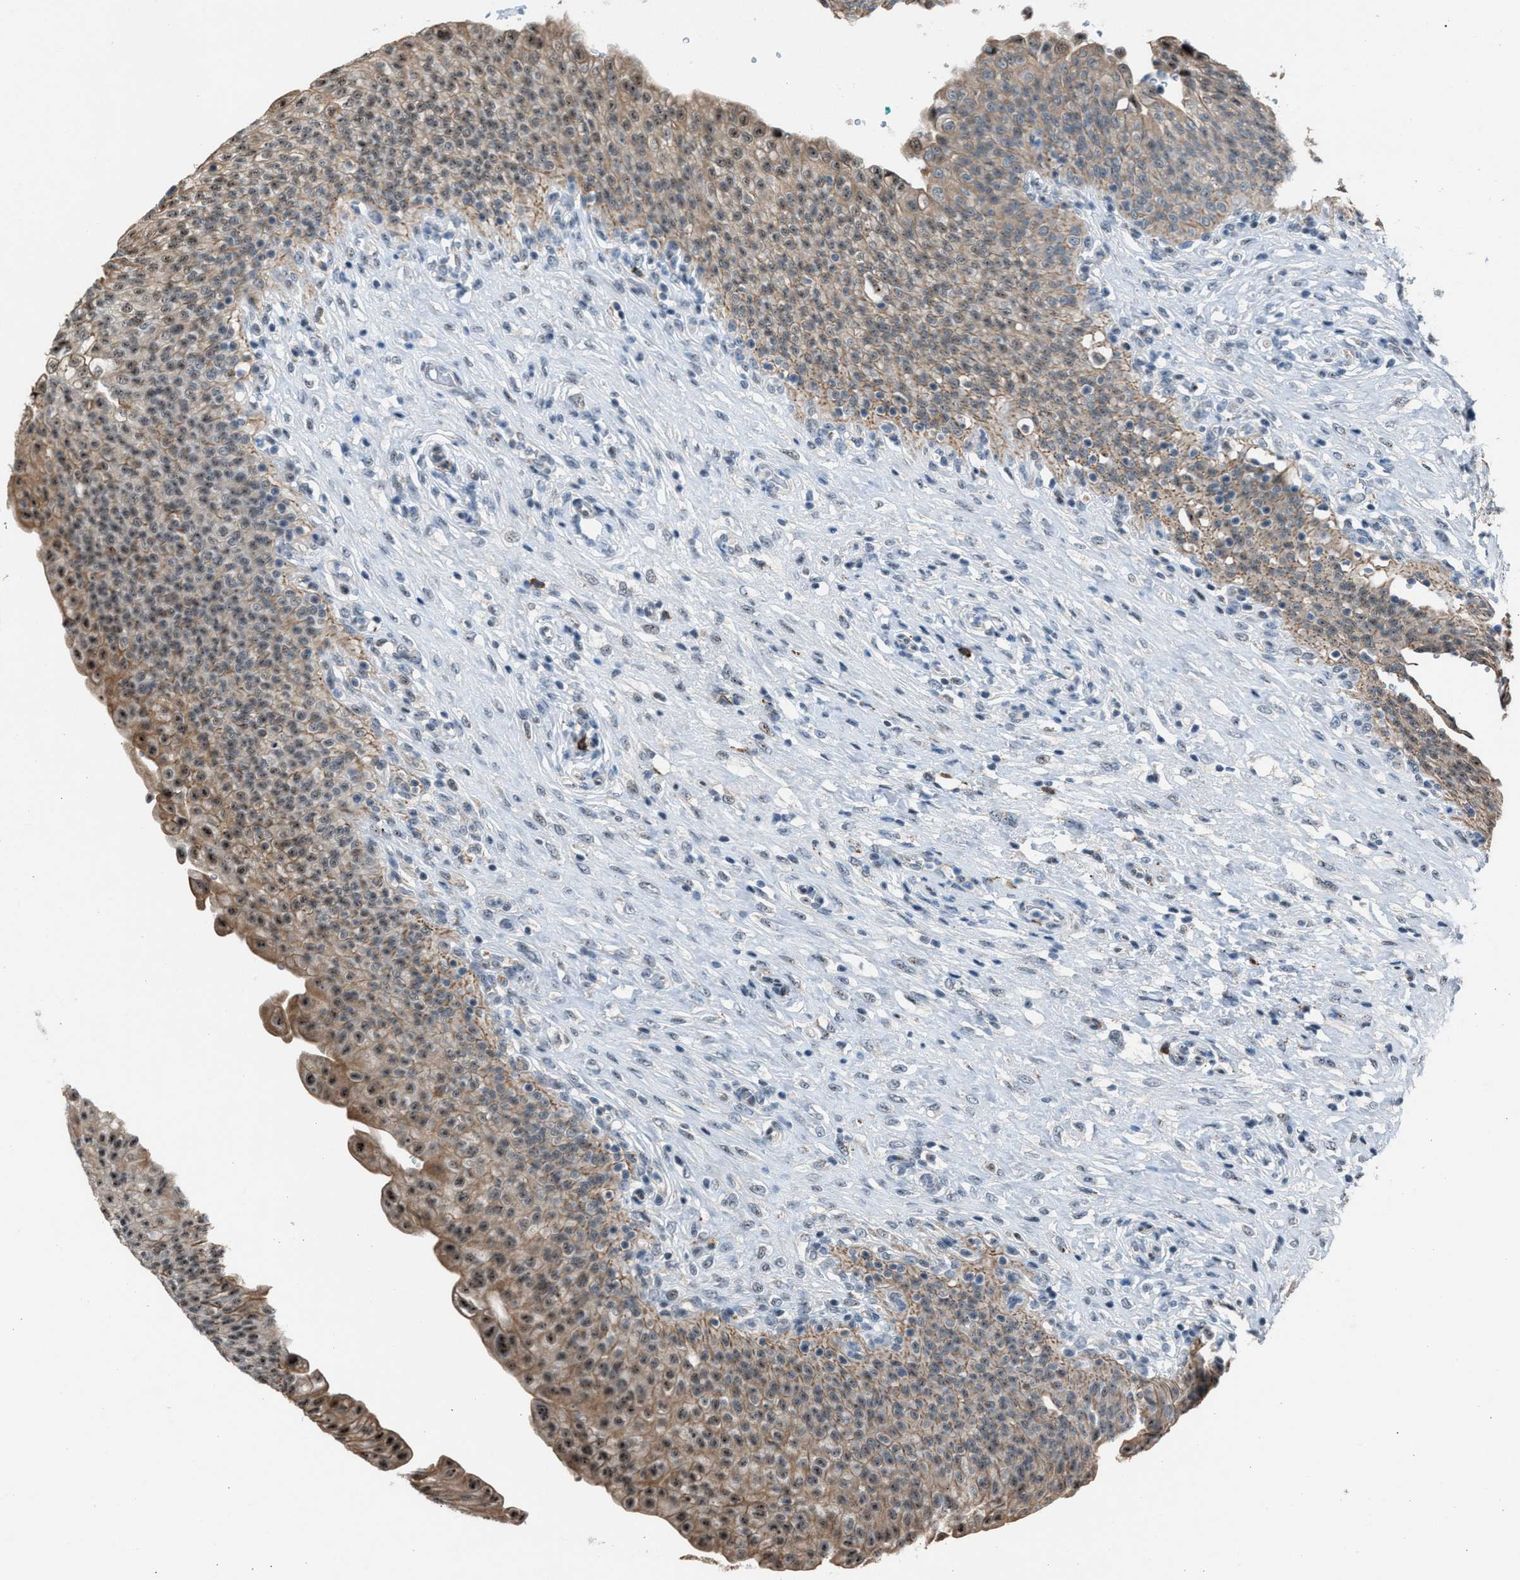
{"staining": {"intensity": "moderate", "quantity": ">75%", "location": "cytoplasmic/membranous,nuclear"}, "tissue": "urinary bladder", "cell_type": "Urothelial cells", "image_type": "normal", "snomed": [{"axis": "morphology", "description": "Urothelial carcinoma, High grade"}, {"axis": "topography", "description": "Urinary bladder"}], "caption": "Urinary bladder stained for a protein exhibits moderate cytoplasmic/membranous,nuclear positivity in urothelial cells. (IHC, brightfield microscopy, high magnification).", "gene": "CENPP", "patient": {"sex": "male", "age": 46}}